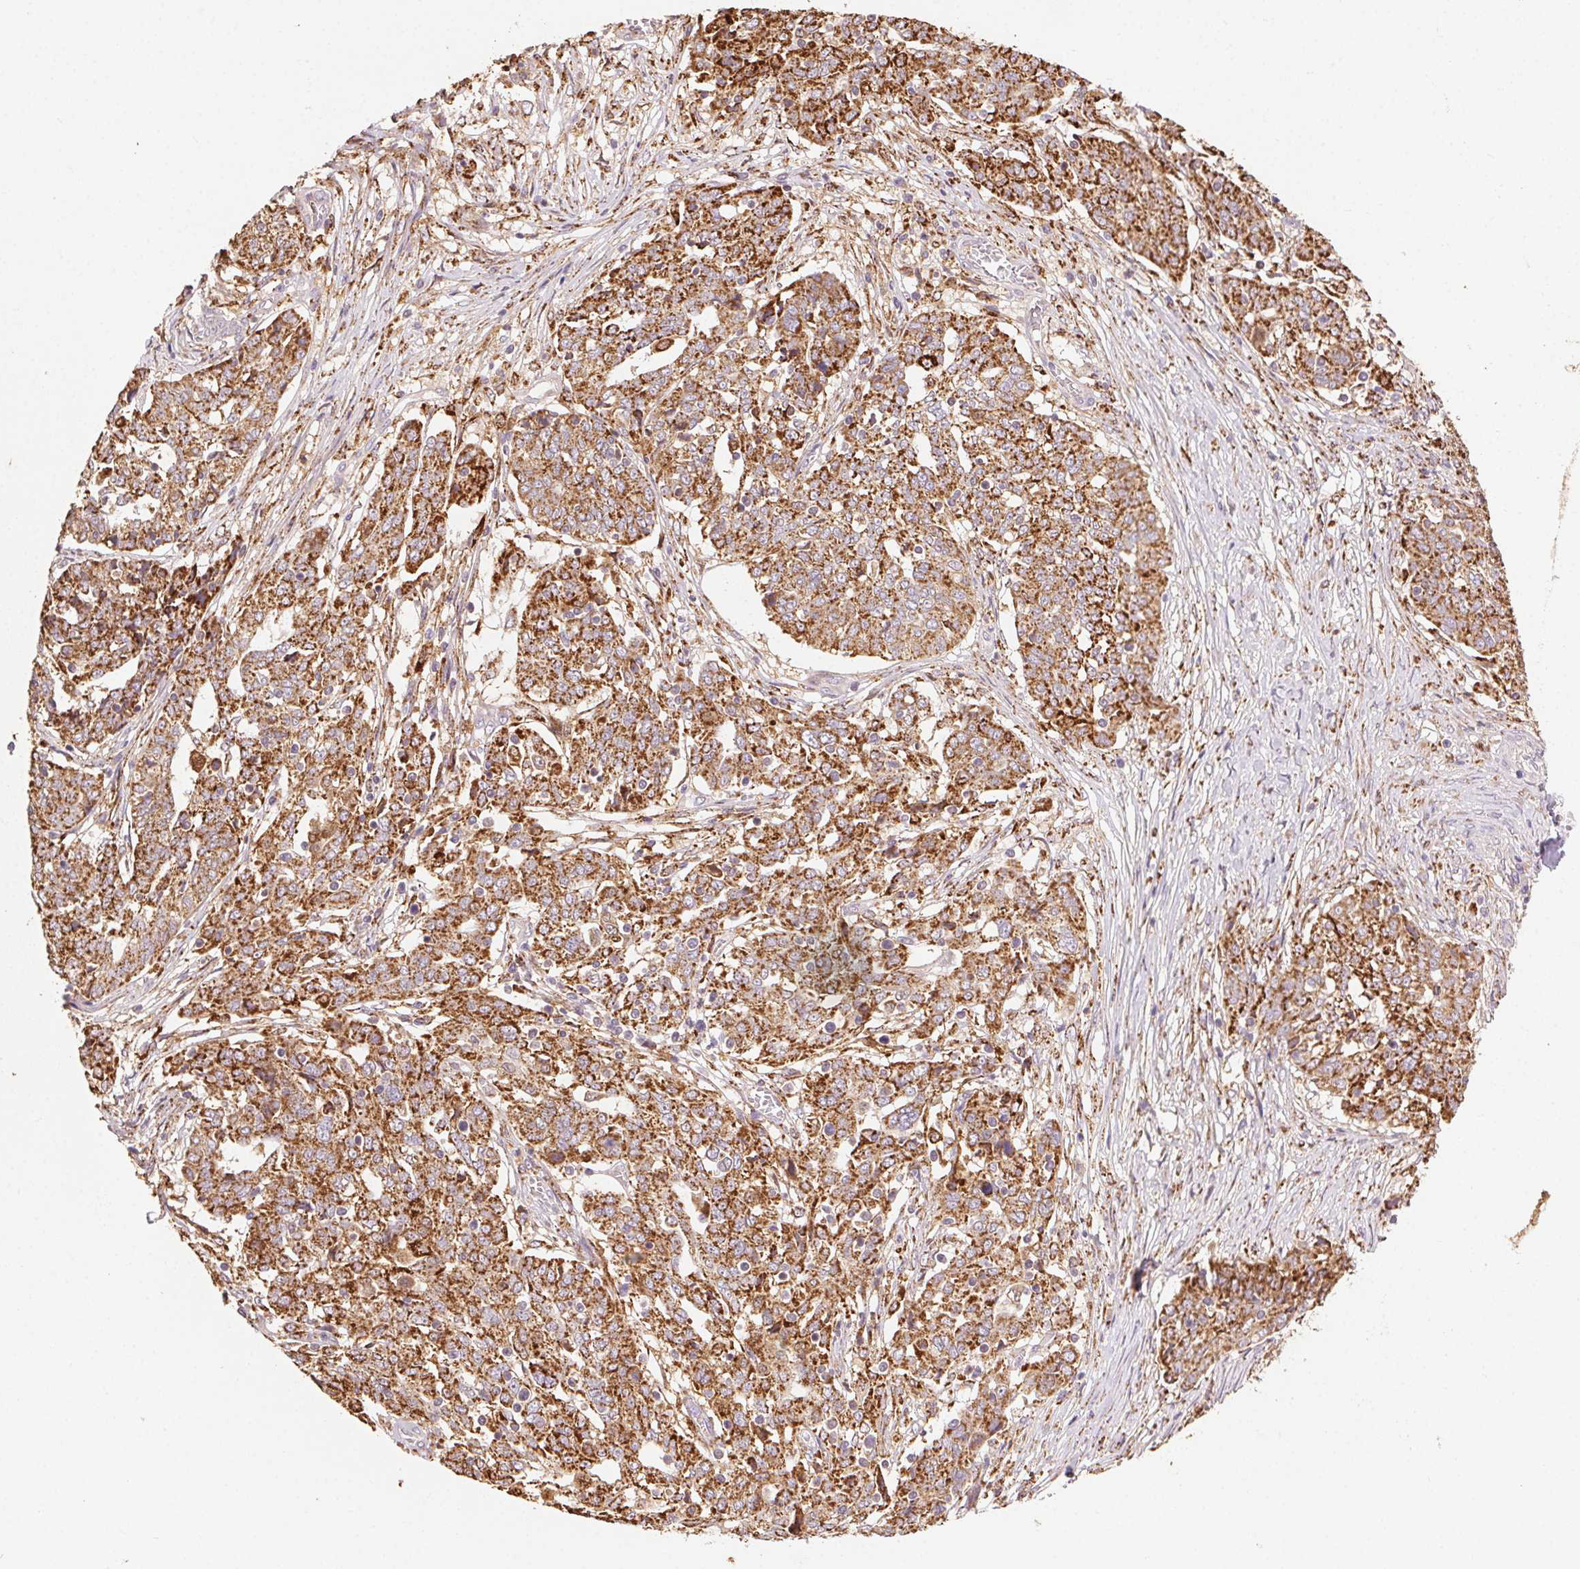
{"staining": {"intensity": "strong", "quantity": ">75%", "location": "cytoplasmic/membranous"}, "tissue": "ovarian cancer", "cell_type": "Tumor cells", "image_type": "cancer", "snomed": [{"axis": "morphology", "description": "Cystadenocarcinoma, serous, NOS"}, {"axis": "topography", "description": "Ovary"}], "caption": "A brown stain labels strong cytoplasmic/membranous positivity of a protein in human ovarian cancer tumor cells. (DAB = brown stain, brightfield microscopy at high magnification).", "gene": "FNBP1L", "patient": {"sex": "female", "age": 67}}